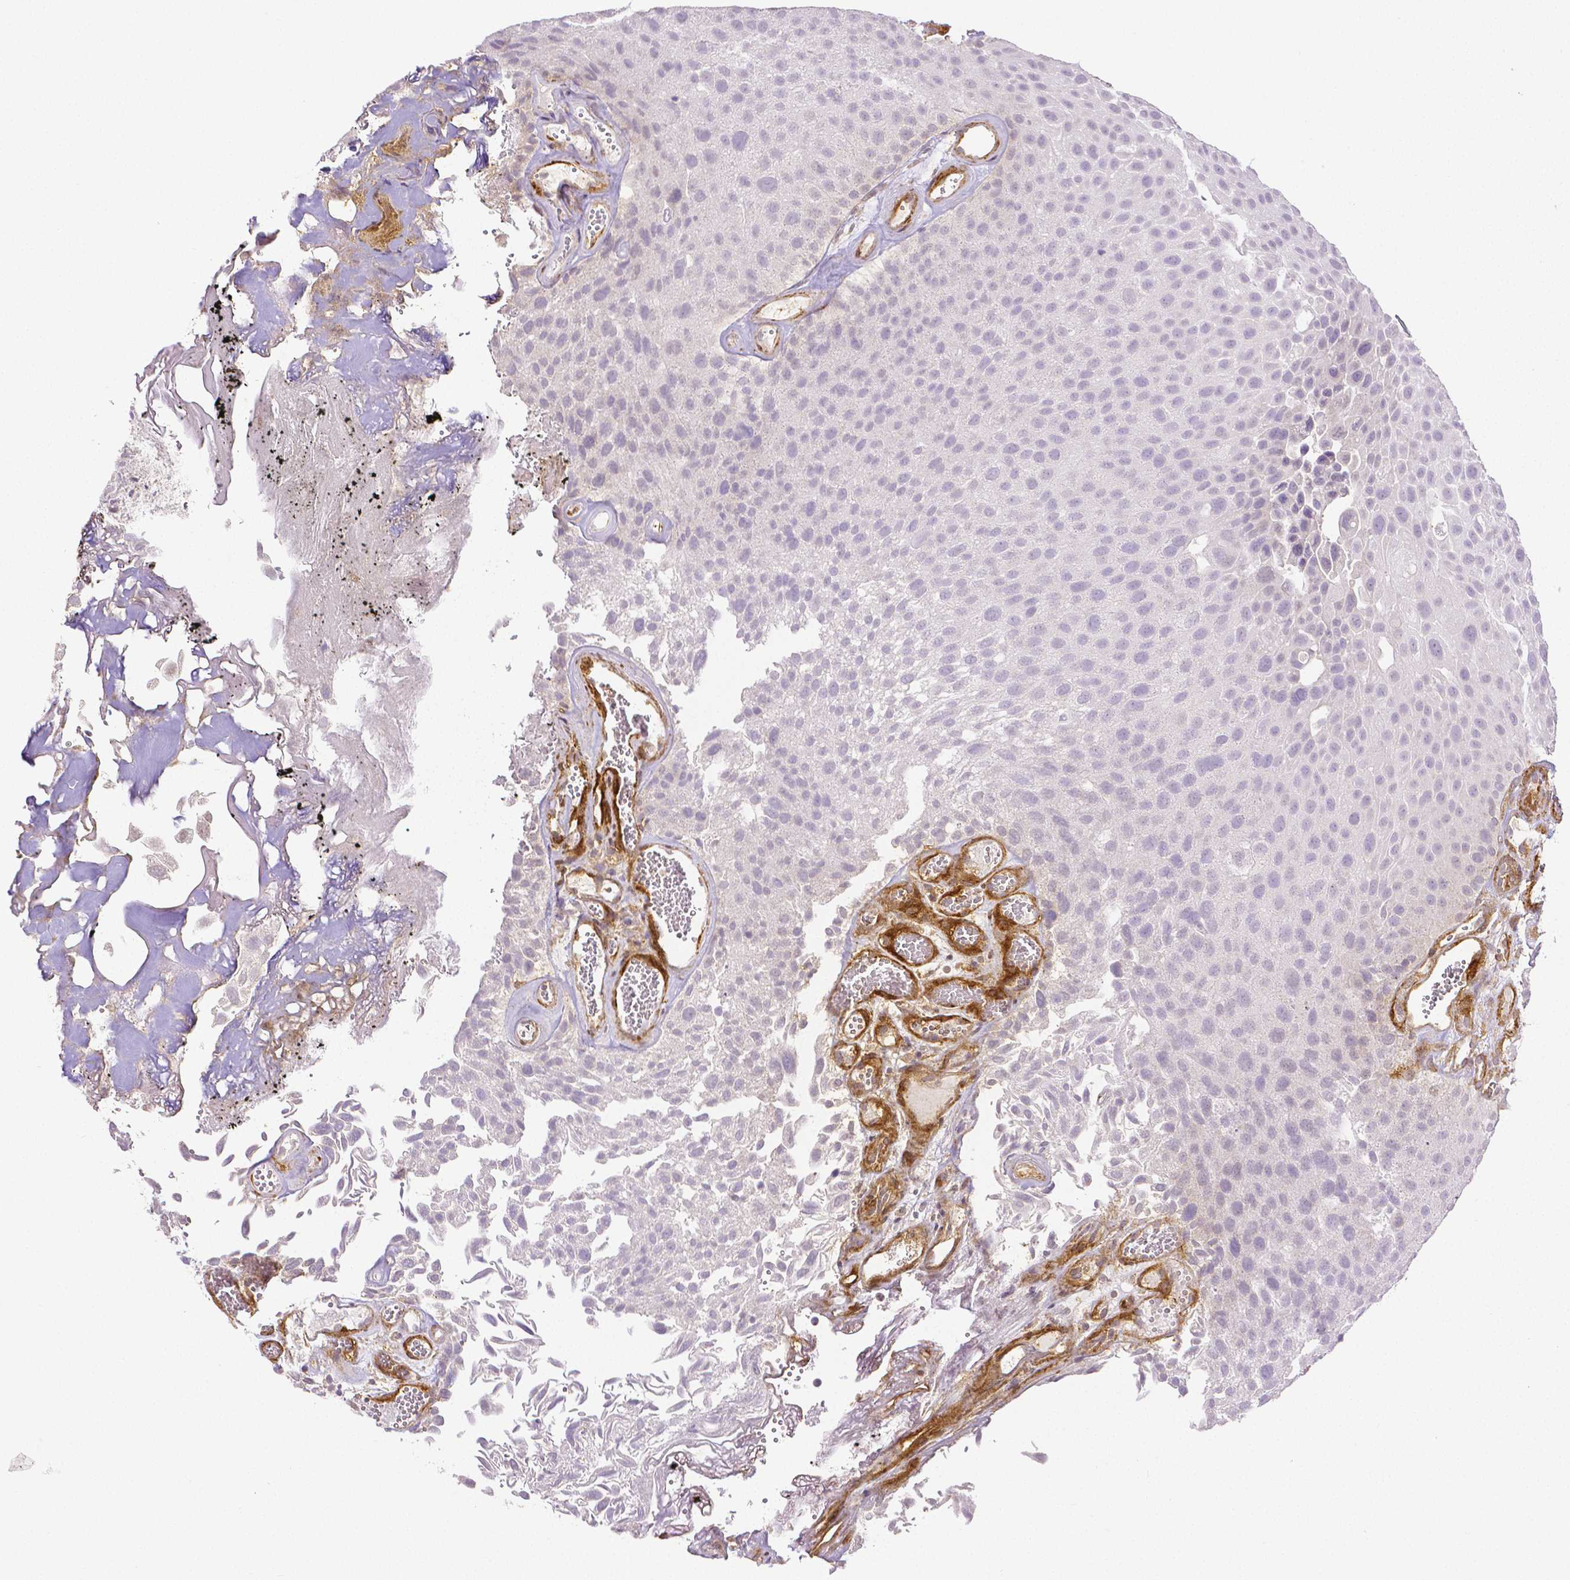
{"staining": {"intensity": "negative", "quantity": "none", "location": "none"}, "tissue": "urothelial cancer", "cell_type": "Tumor cells", "image_type": "cancer", "snomed": [{"axis": "morphology", "description": "Urothelial carcinoma, Low grade"}, {"axis": "topography", "description": "Urinary bladder"}], "caption": "Immunohistochemistry (IHC) histopathology image of urothelial cancer stained for a protein (brown), which exhibits no staining in tumor cells. (IHC, brightfield microscopy, high magnification).", "gene": "THY1", "patient": {"sex": "male", "age": 72}}